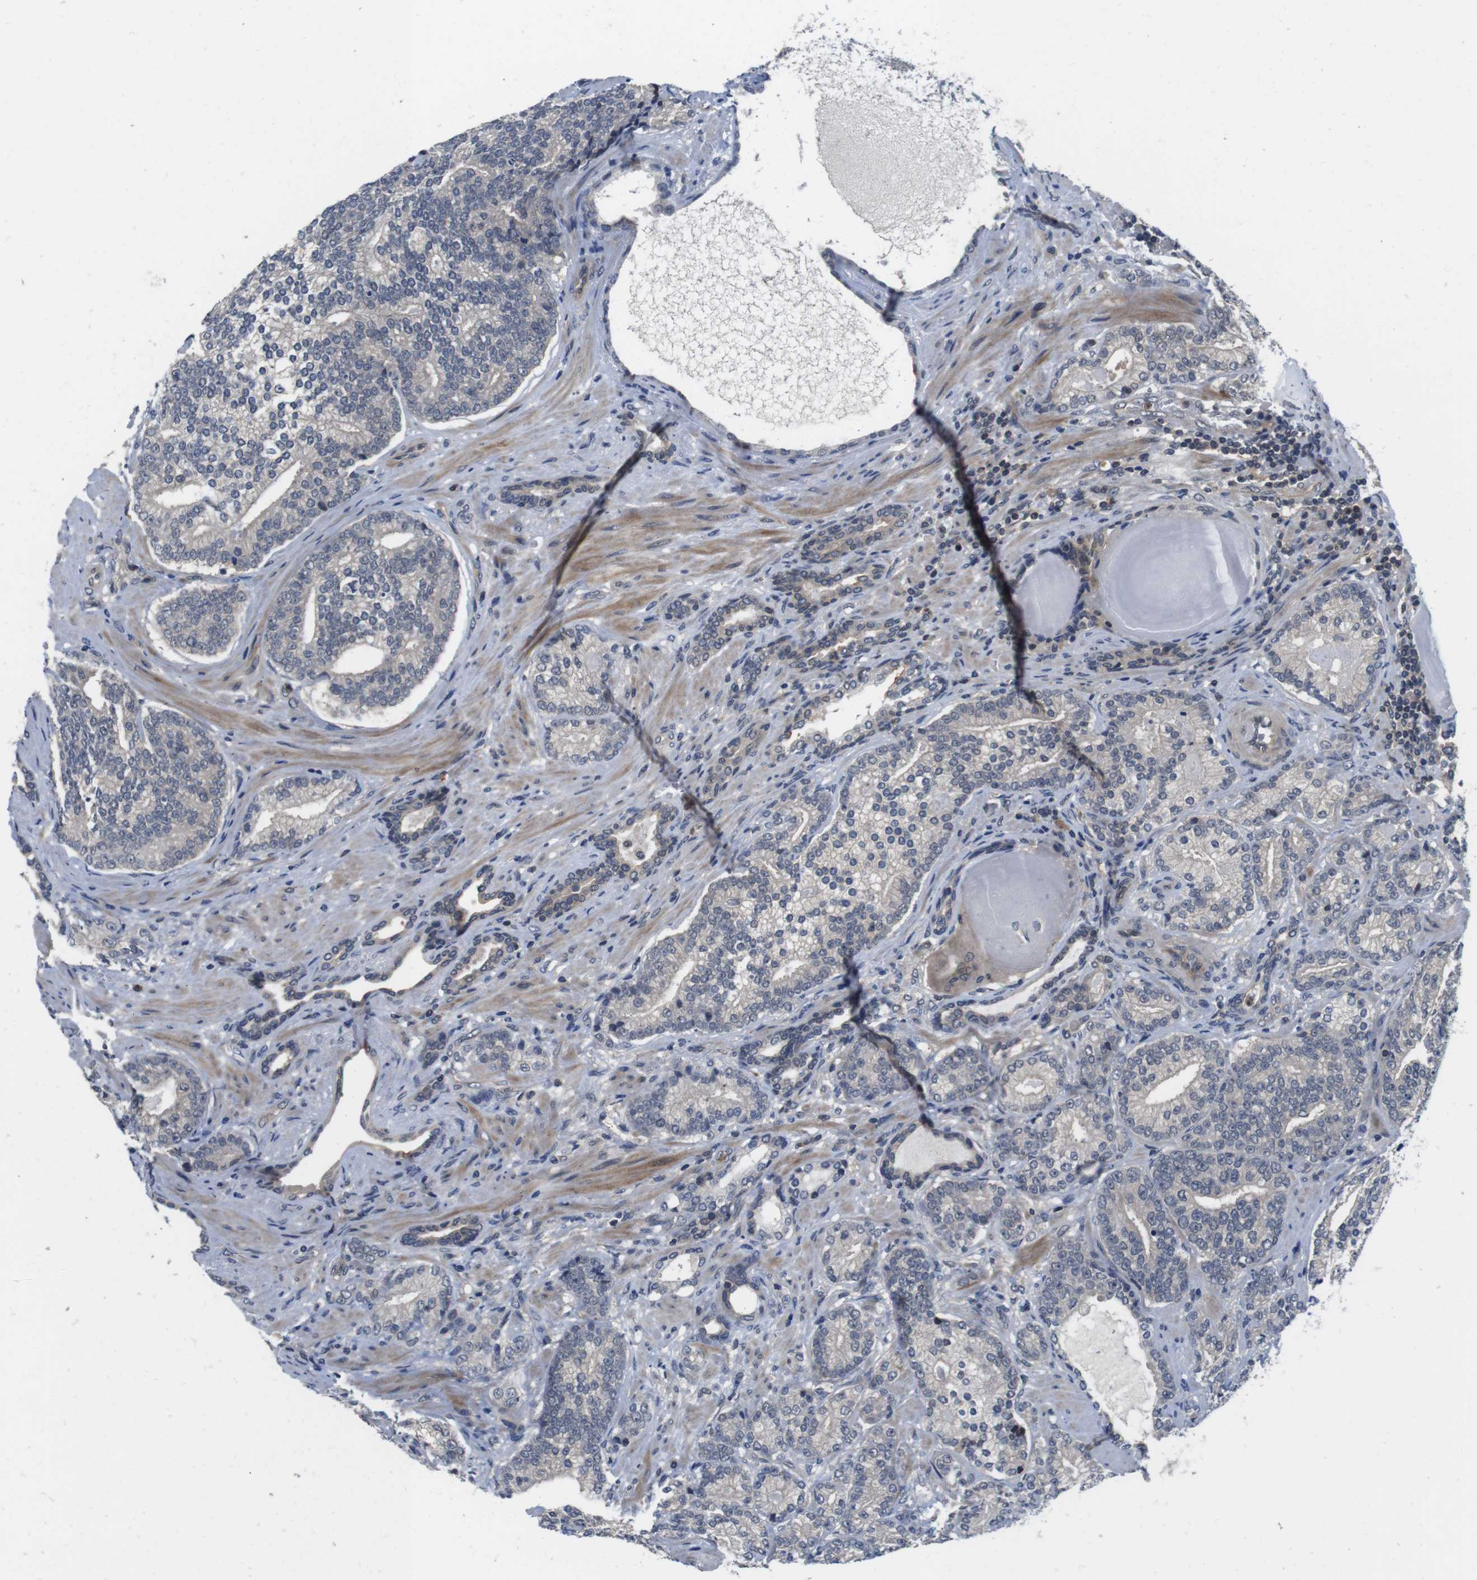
{"staining": {"intensity": "weak", "quantity": "25%-75%", "location": "cytoplasmic/membranous"}, "tissue": "prostate cancer", "cell_type": "Tumor cells", "image_type": "cancer", "snomed": [{"axis": "morphology", "description": "Adenocarcinoma, High grade"}, {"axis": "topography", "description": "Prostate"}], "caption": "The photomicrograph reveals a brown stain indicating the presence of a protein in the cytoplasmic/membranous of tumor cells in prostate high-grade adenocarcinoma.", "gene": "FADD", "patient": {"sex": "male", "age": 61}}